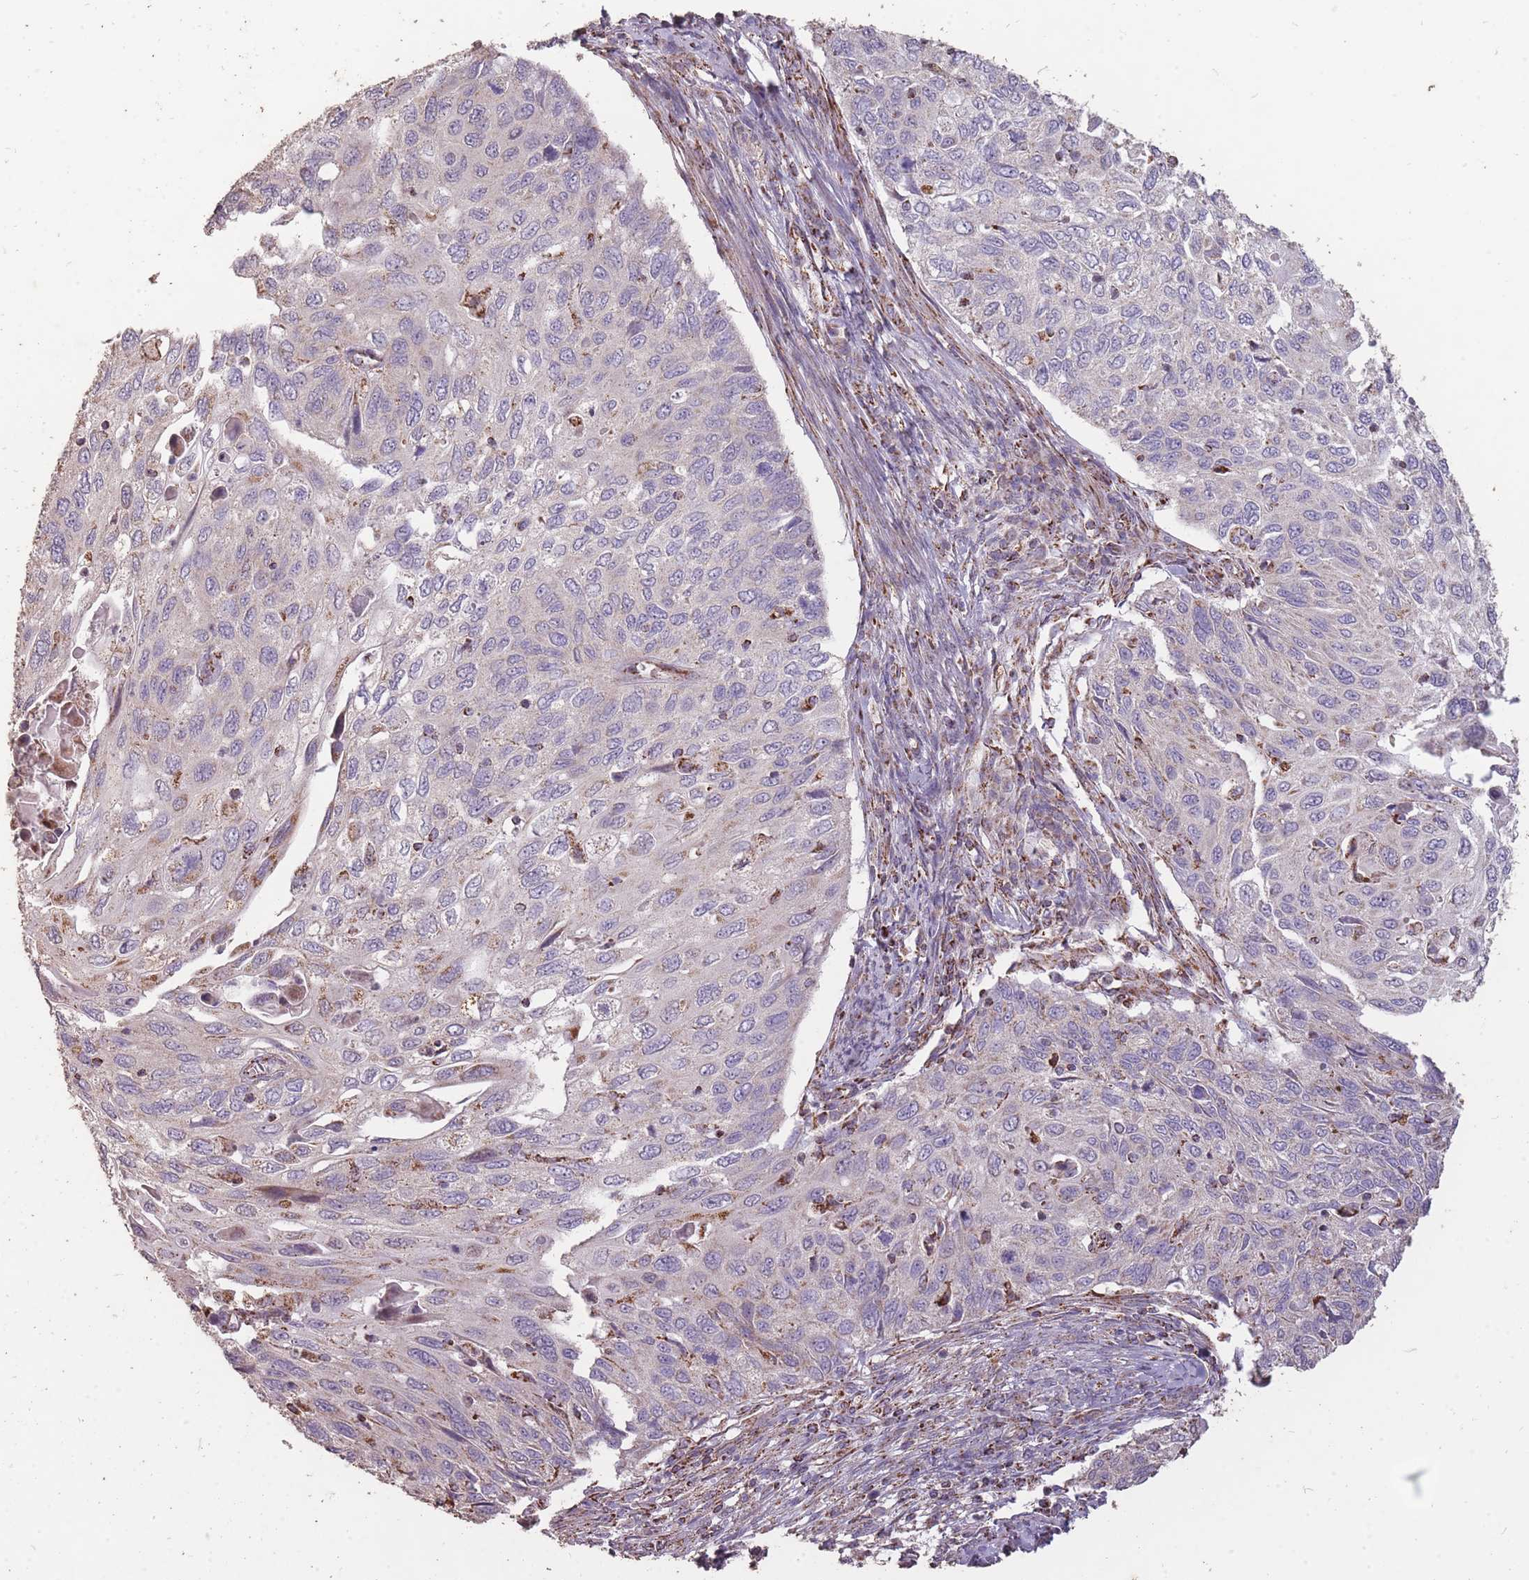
{"staining": {"intensity": "negative", "quantity": "none", "location": "none"}, "tissue": "cervical cancer", "cell_type": "Tumor cells", "image_type": "cancer", "snomed": [{"axis": "morphology", "description": "Squamous cell carcinoma, NOS"}, {"axis": "topography", "description": "Cervix"}], "caption": "High power microscopy micrograph of an IHC micrograph of squamous cell carcinoma (cervical), revealing no significant positivity in tumor cells.", "gene": "CNOT8", "patient": {"sex": "female", "age": 70}}